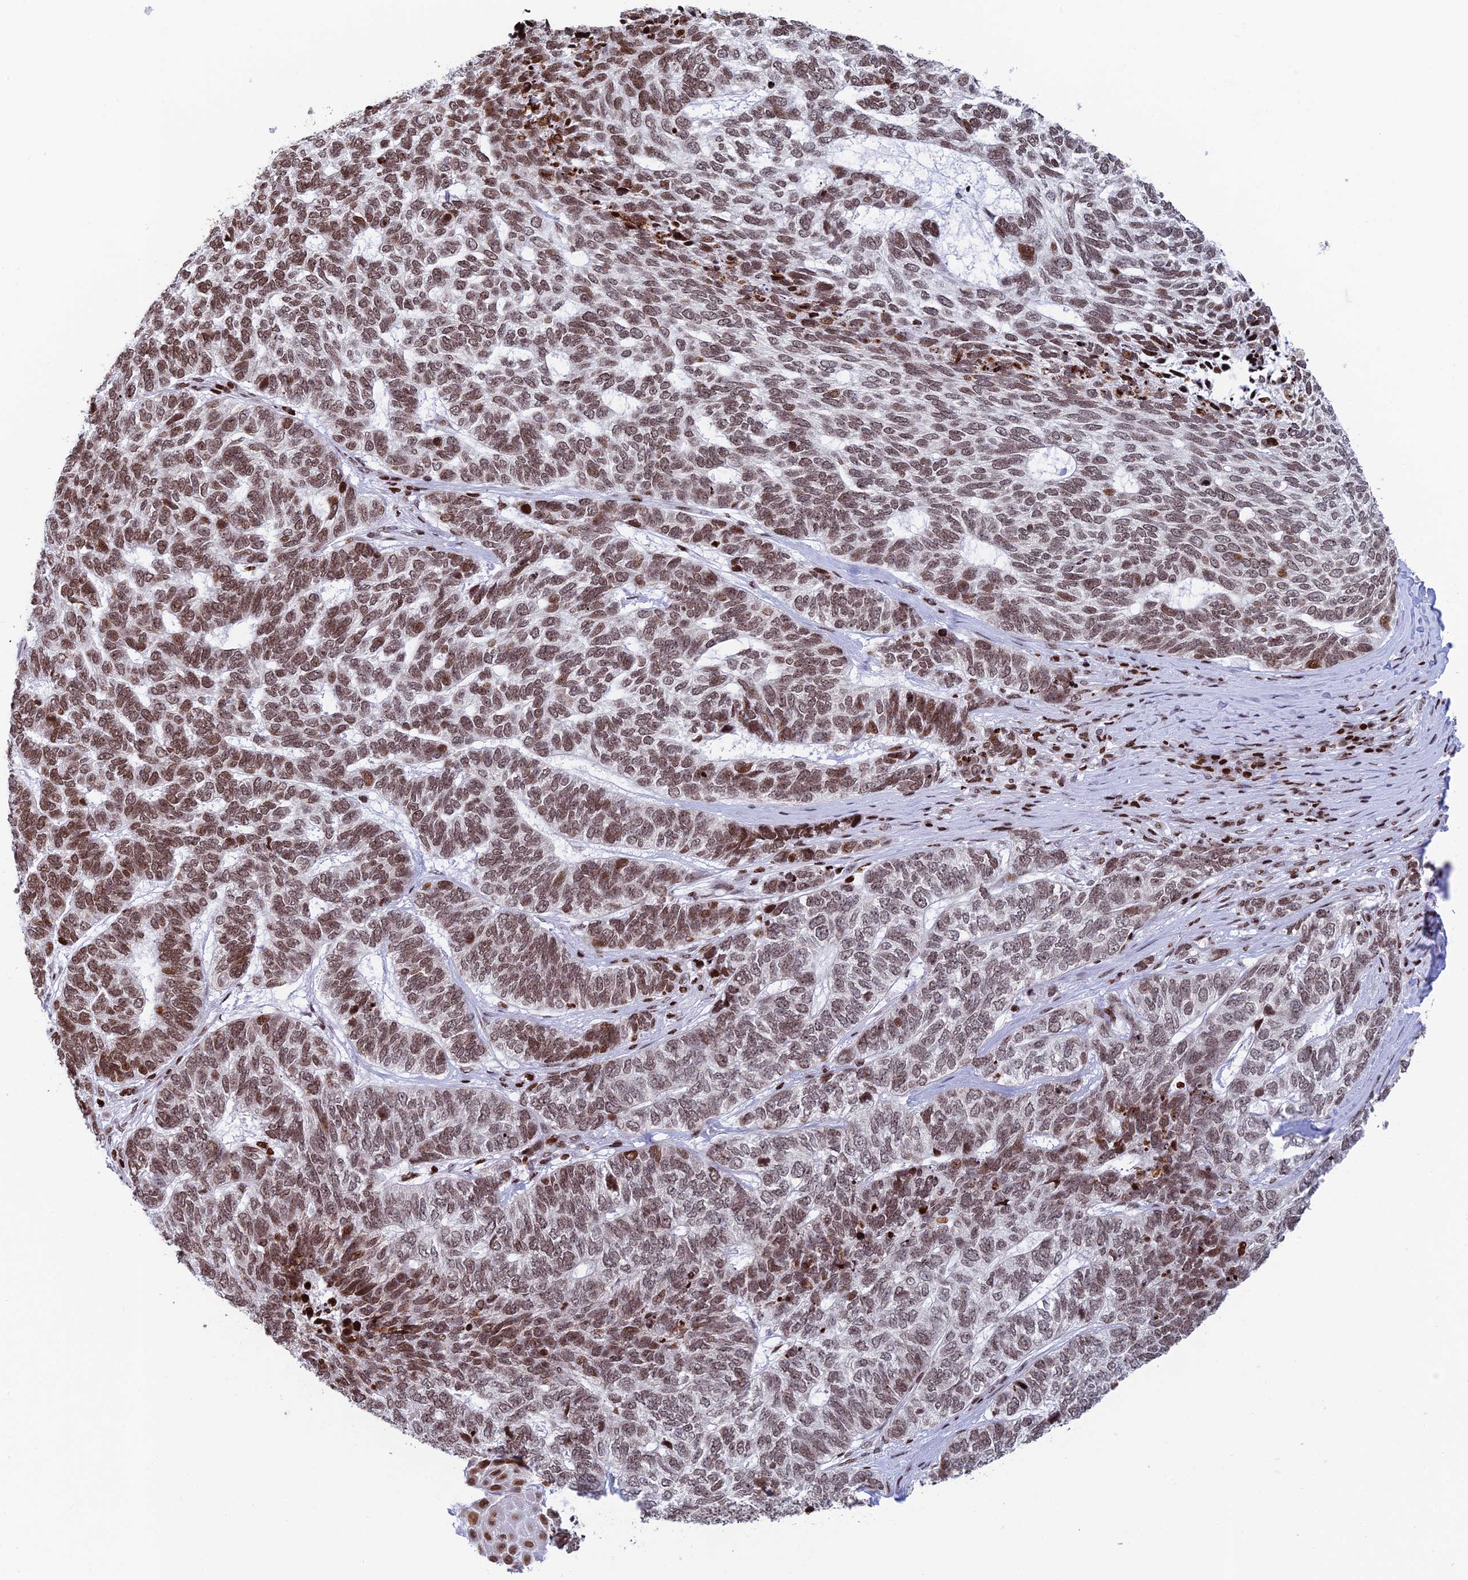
{"staining": {"intensity": "moderate", "quantity": ">75%", "location": "nuclear"}, "tissue": "skin cancer", "cell_type": "Tumor cells", "image_type": "cancer", "snomed": [{"axis": "morphology", "description": "Basal cell carcinoma"}, {"axis": "topography", "description": "Skin"}], "caption": "Human skin cancer (basal cell carcinoma) stained for a protein (brown) shows moderate nuclear positive positivity in approximately >75% of tumor cells.", "gene": "RPAP1", "patient": {"sex": "female", "age": 65}}